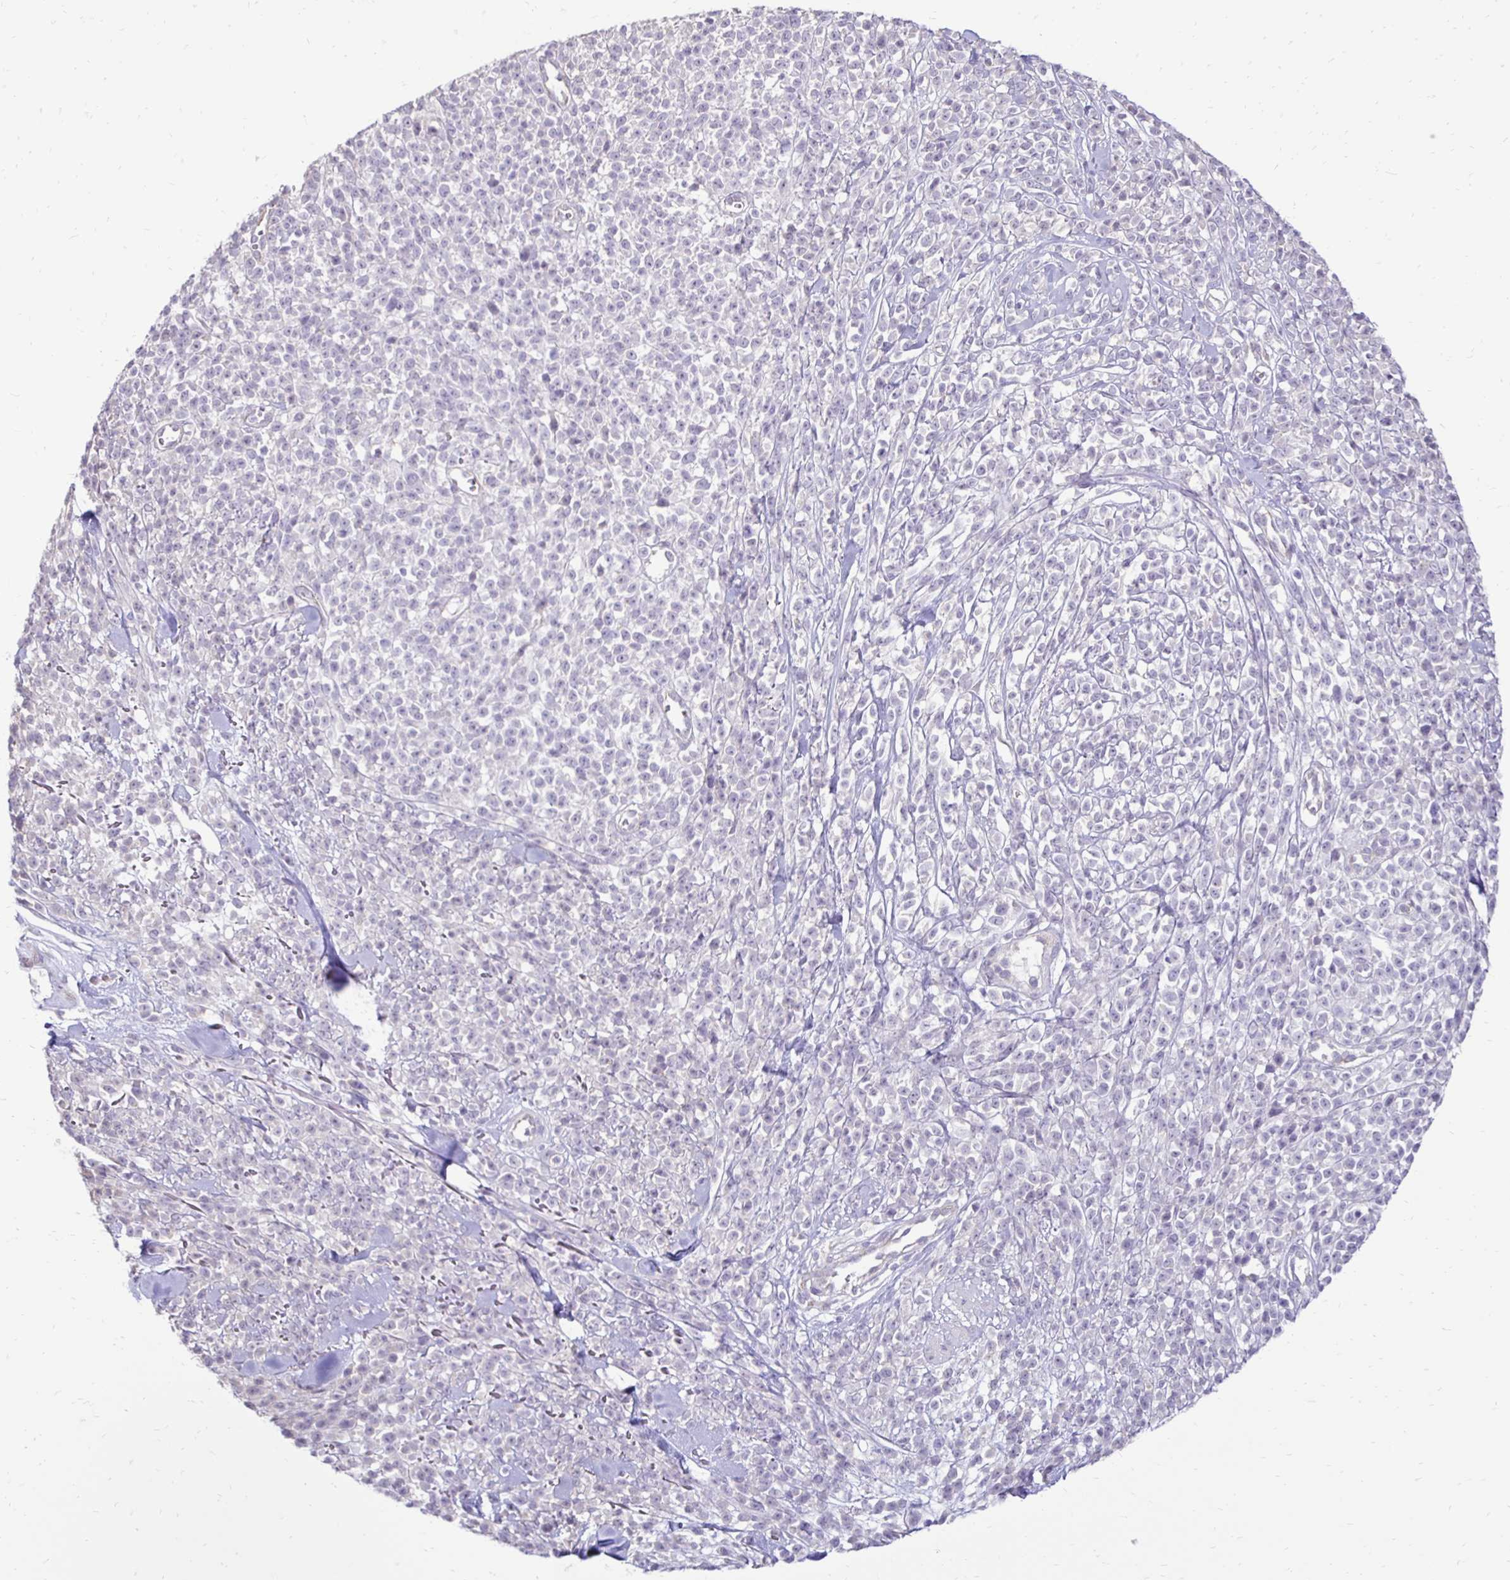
{"staining": {"intensity": "negative", "quantity": "none", "location": "none"}, "tissue": "melanoma", "cell_type": "Tumor cells", "image_type": "cancer", "snomed": [{"axis": "morphology", "description": "Malignant melanoma, NOS"}, {"axis": "topography", "description": "Skin"}, {"axis": "topography", "description": "Skin of trunk"}], "caption": "Histopathology image shows no protein positivity in tumor cells of melanoma tissue. (Brightfield microscopy of DAB (3,3'-diaminobenzidine) immunohistochemistry at high magnification).", "gene": "GAS2", "patient": {"sex": "male", "age": 74}}